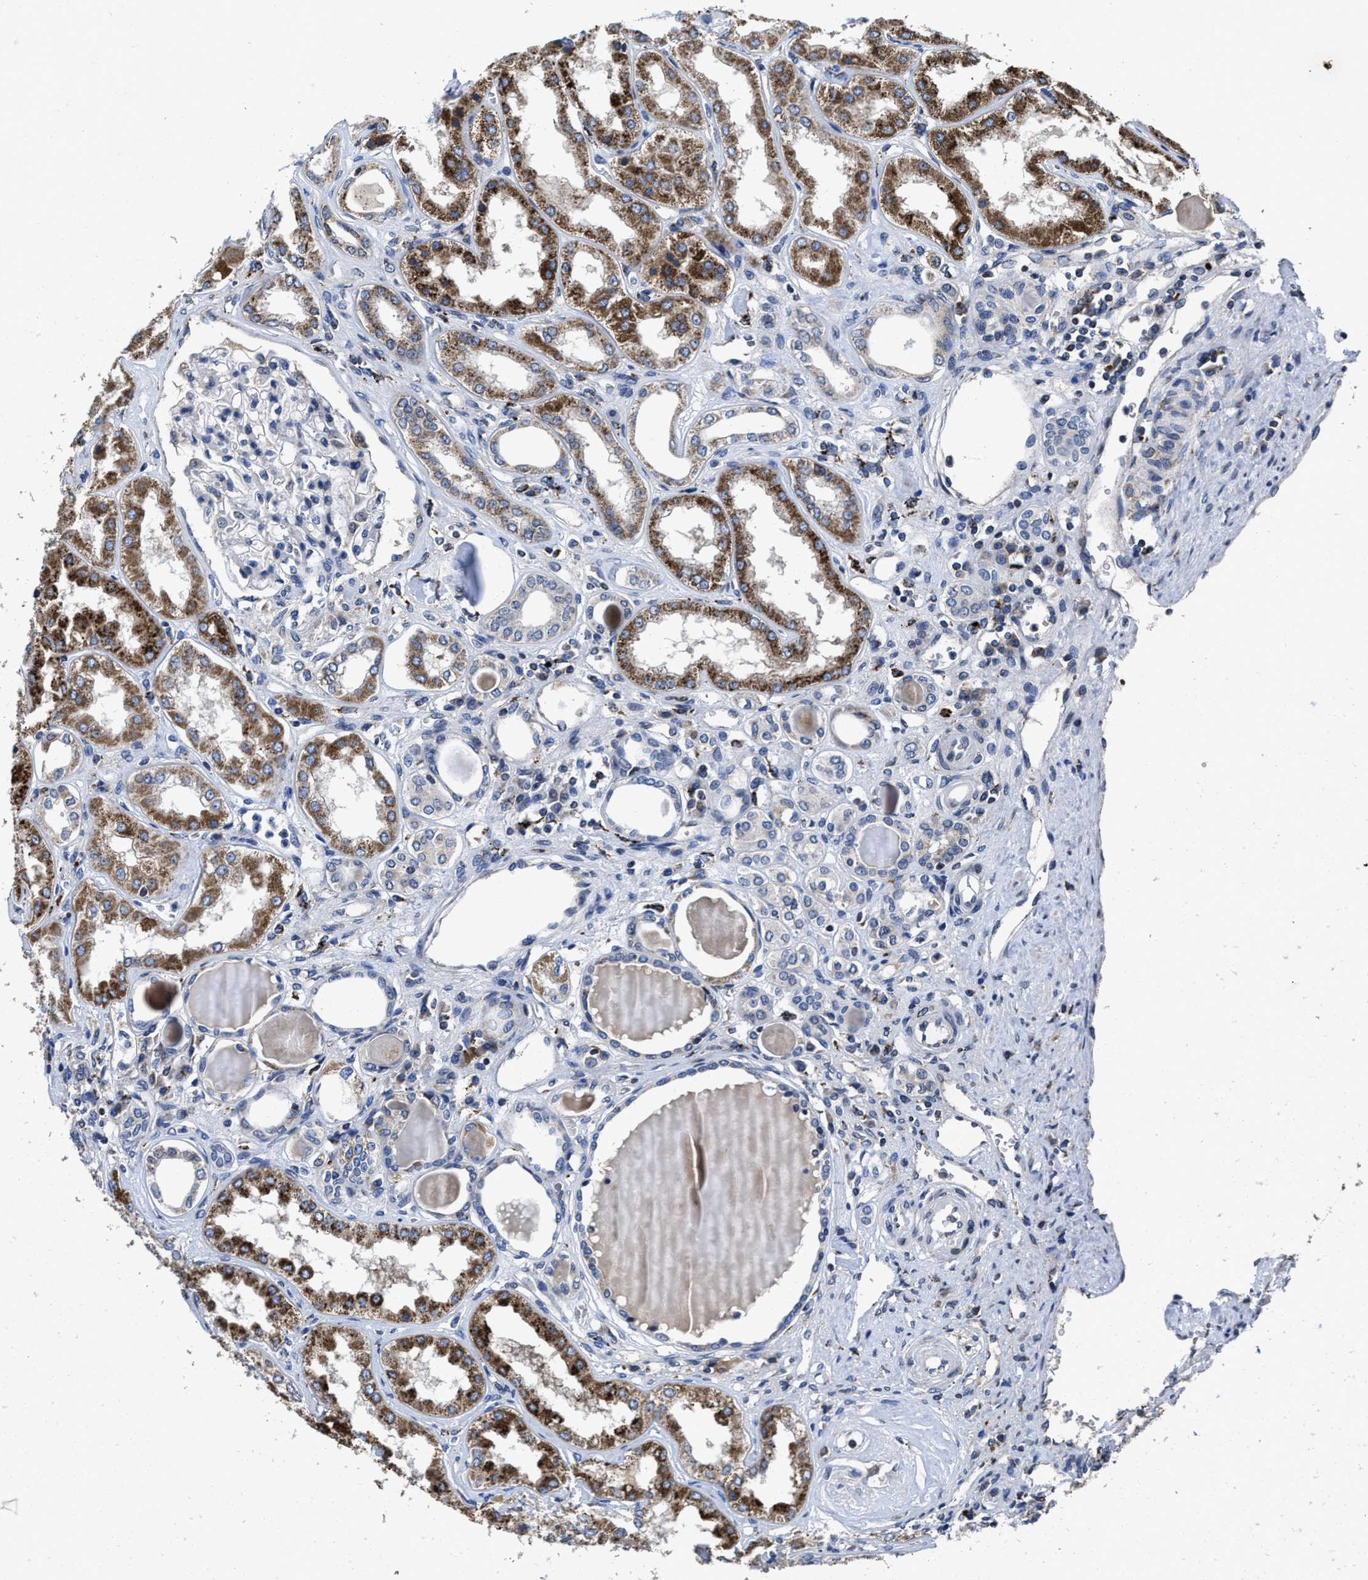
{"staining": {"intensity": "weak", "quantity": "<25%", "location": "cytoplasmic/membranous"}, "tissue": "kidney", "cell_type": "Cells in glomeruli", "image_type": "normal", "snomed": [{"axis": "morphology", "description": "Normal tissue, NOS"}, {"axis": "topography", "description": "Kidney"}], "caption": "The photomicrograph displays no staining of cells in glomeruli in normal kidney.", "gene": "CACNA1D", "patient": {"sex": "female", "age": 56}}